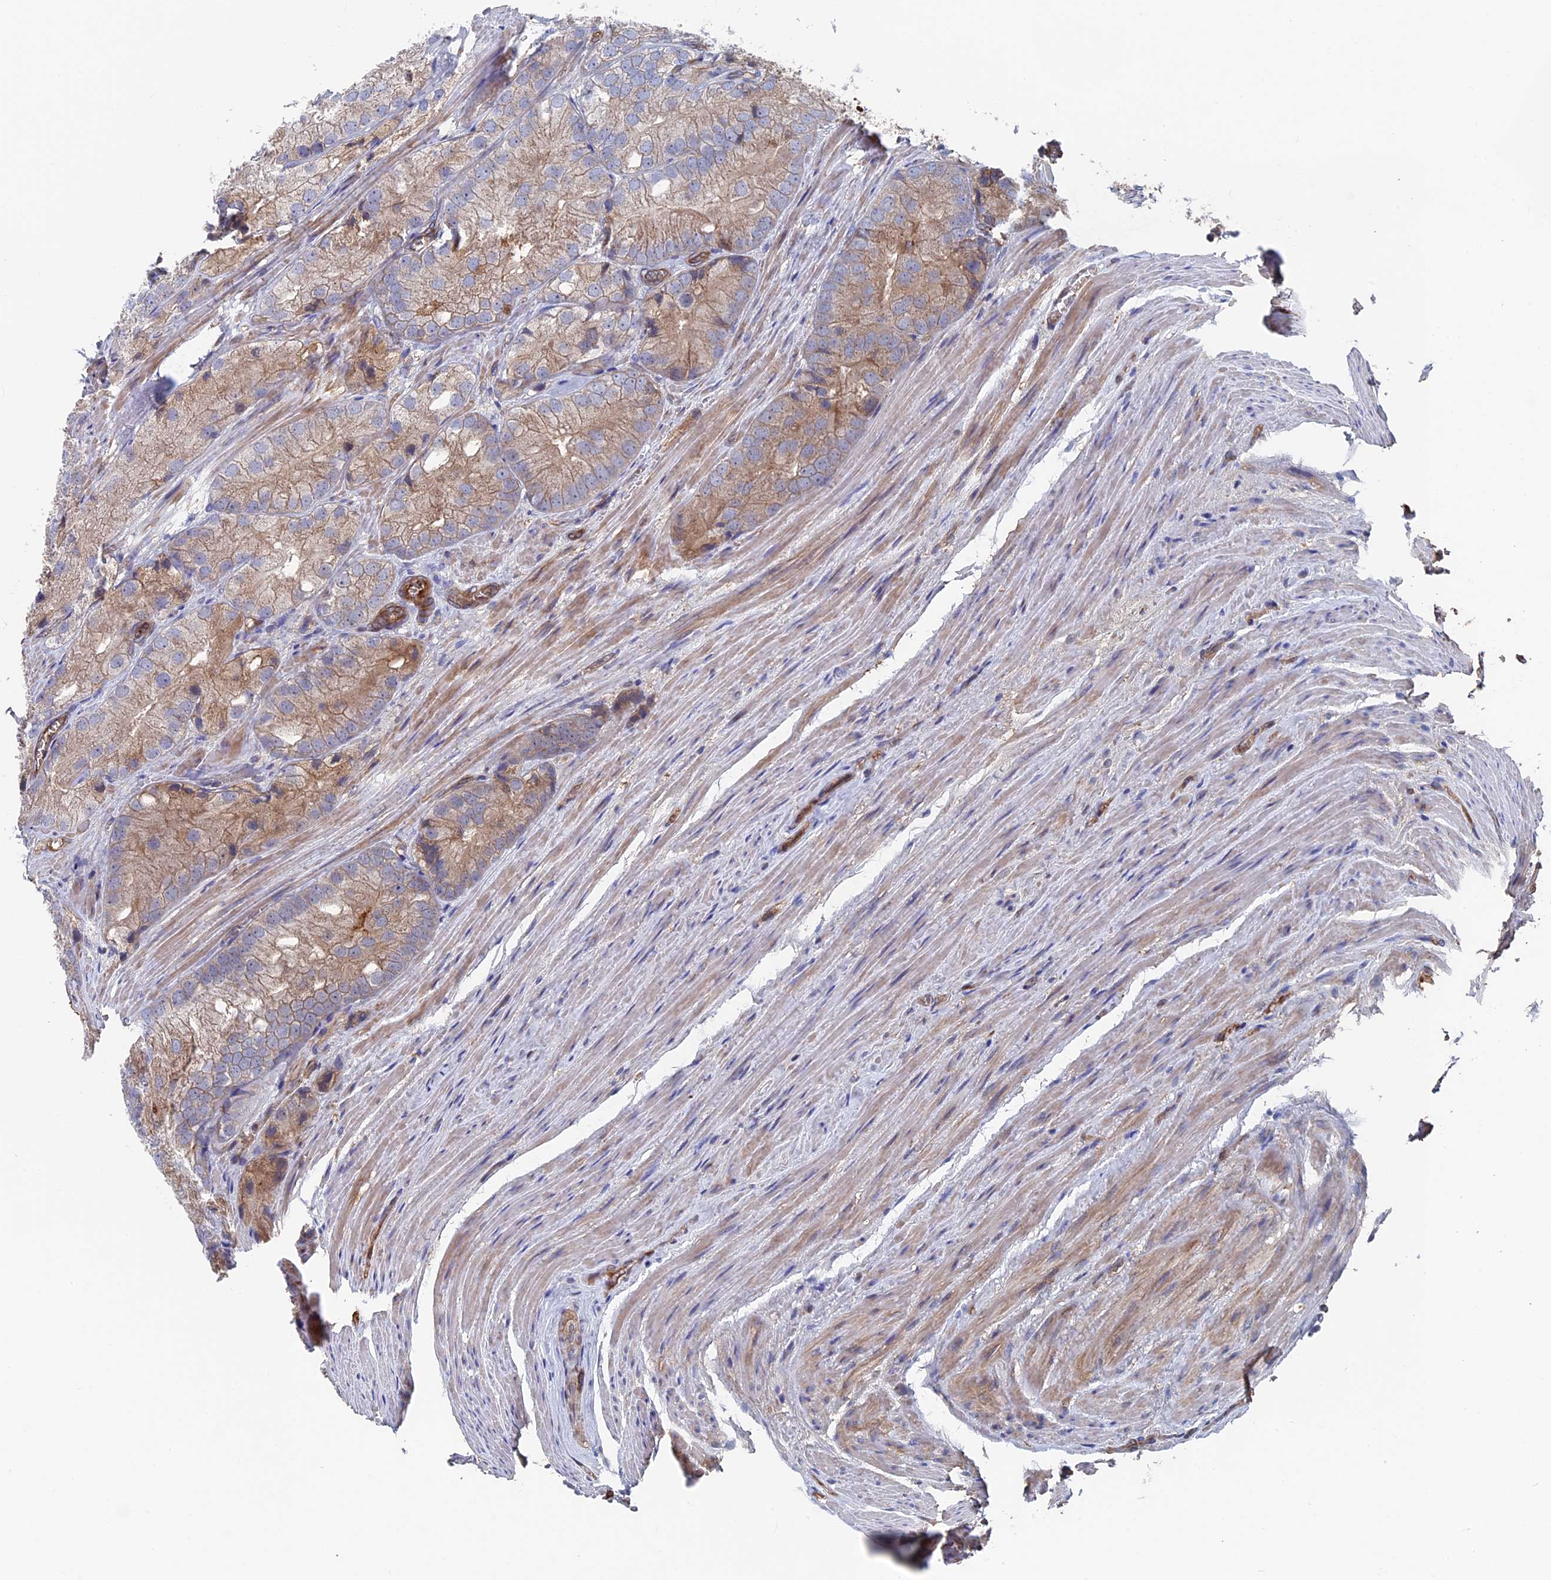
{"staining": {"intensity": "weak", "quantity": "25%-75%", "location": "cytoplasmic/membranous"}, "tissue": "prostate cancer", "cell_type": "Tumor cells", "image_type": "cancer", "snomed": [{"axis": "morphology", "description": "Adenocarcinoma, Low grade"}, {"axis": "topography", "description": "Prostate"}], "caption": "Immunohistochemical staining of prostate cancer exhibits low levels of weak cytoplasmic/membranous protein positivity in approximately 25%-75% of tumor cells. (DAB (3,3'-diaminobenzidine) IHC with brightfield microscopy, high magnification).", "gene": "RPUSD1", "patient": {"sex": "male", "age": 69}}